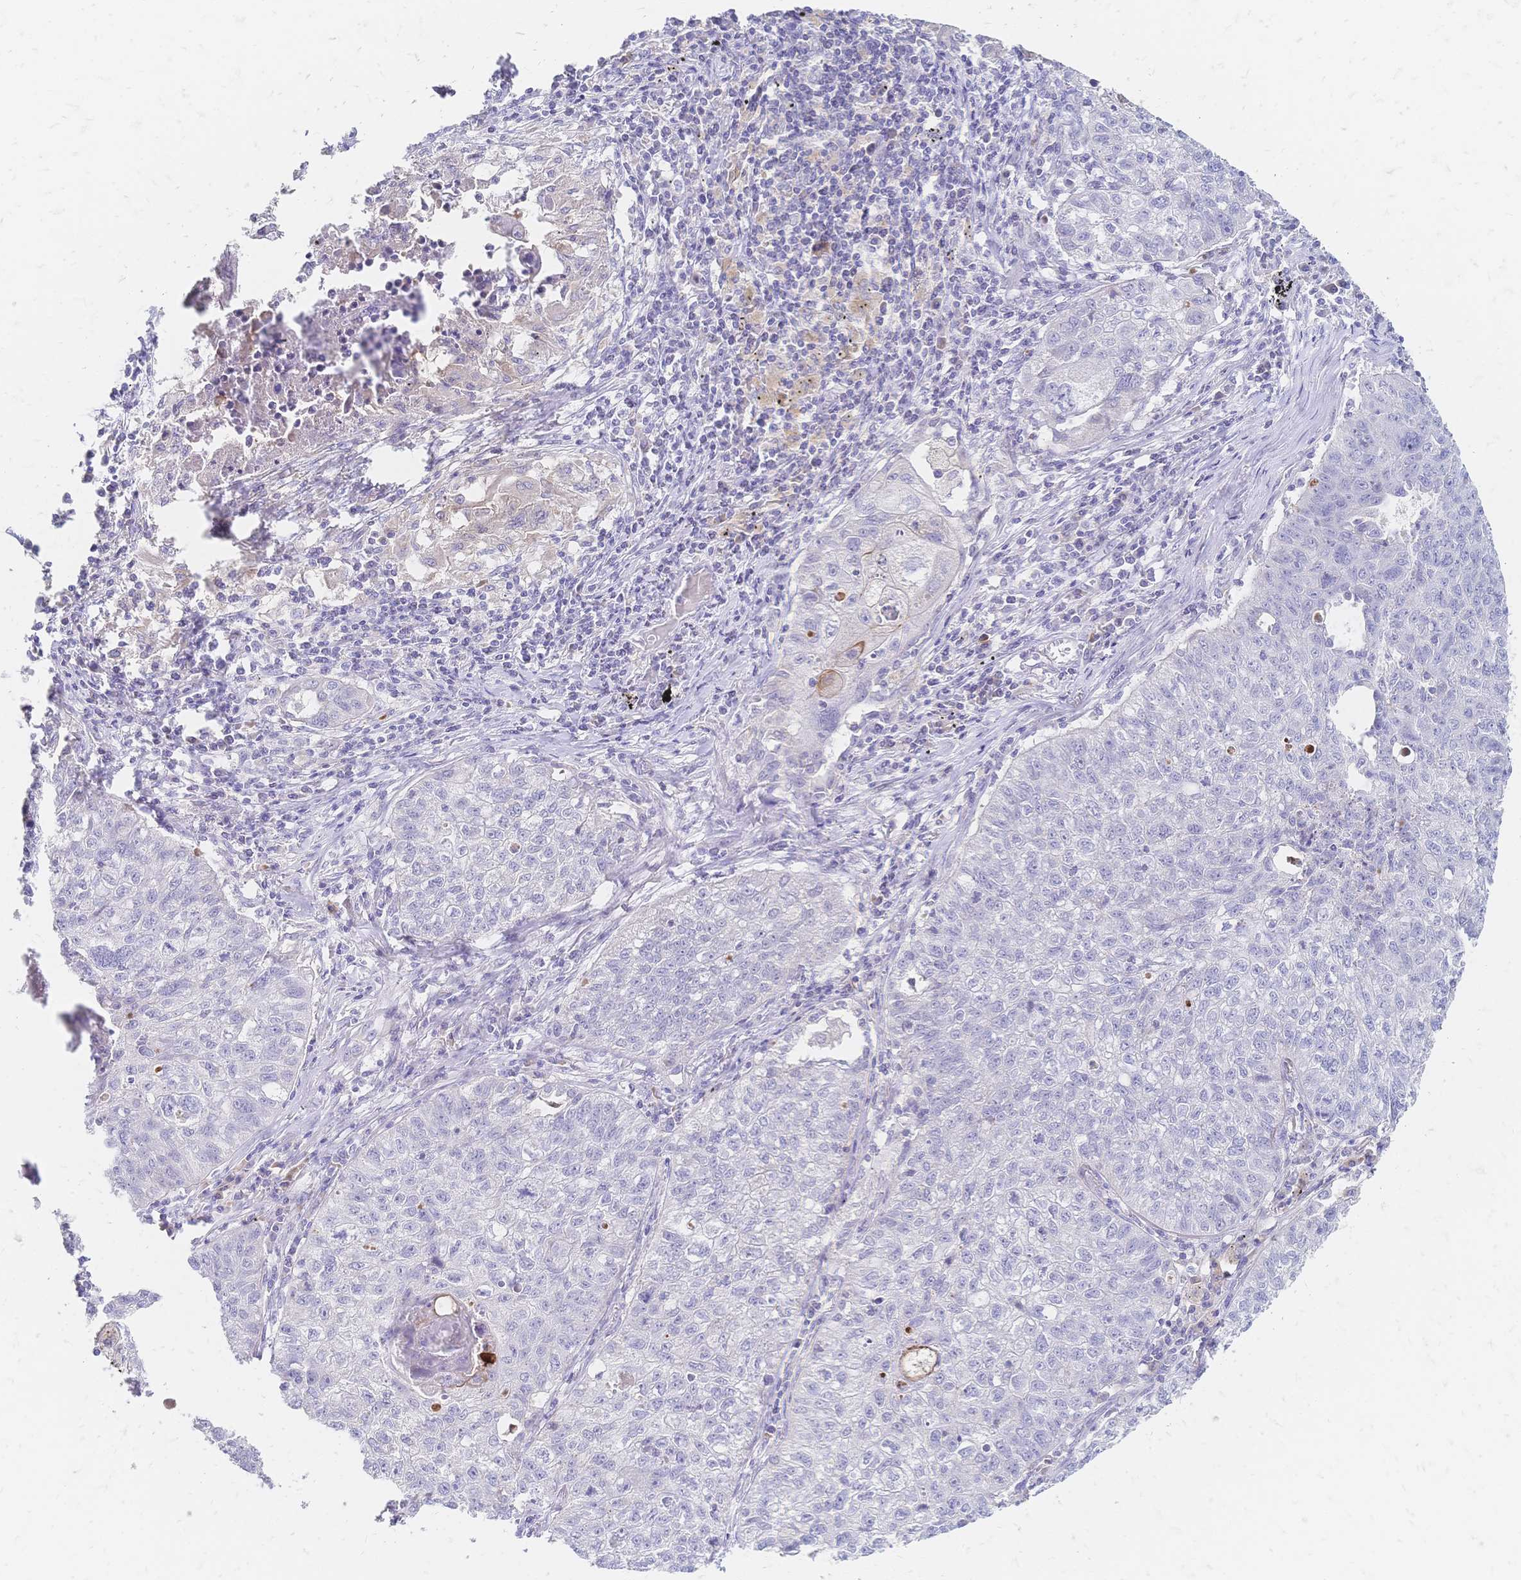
{"staining": {"intensity": "negative", "quantity": "none", "location": "none"}, "tissue": "lung cancer", "cell_type": "Tumor cells", "image_type": "cancer", "snomed": [{"axis": "morphology", "description": "Normal morphology"}, {"axis": "morphology", "description": "Aneuploidy"}, {"axis": "morphology", "description": "Squamous cell carcinoma, NOS"}, {"axis": "topography", "description": "Lymph node"}, {"axis": "topography", "description": "Lung"}], "caption": "Immunohistochemistry of lung cancer exhibits no staining in tumor cells.", "gene": "VWC2L", "patient": {"sex": "female", "age": 76}}